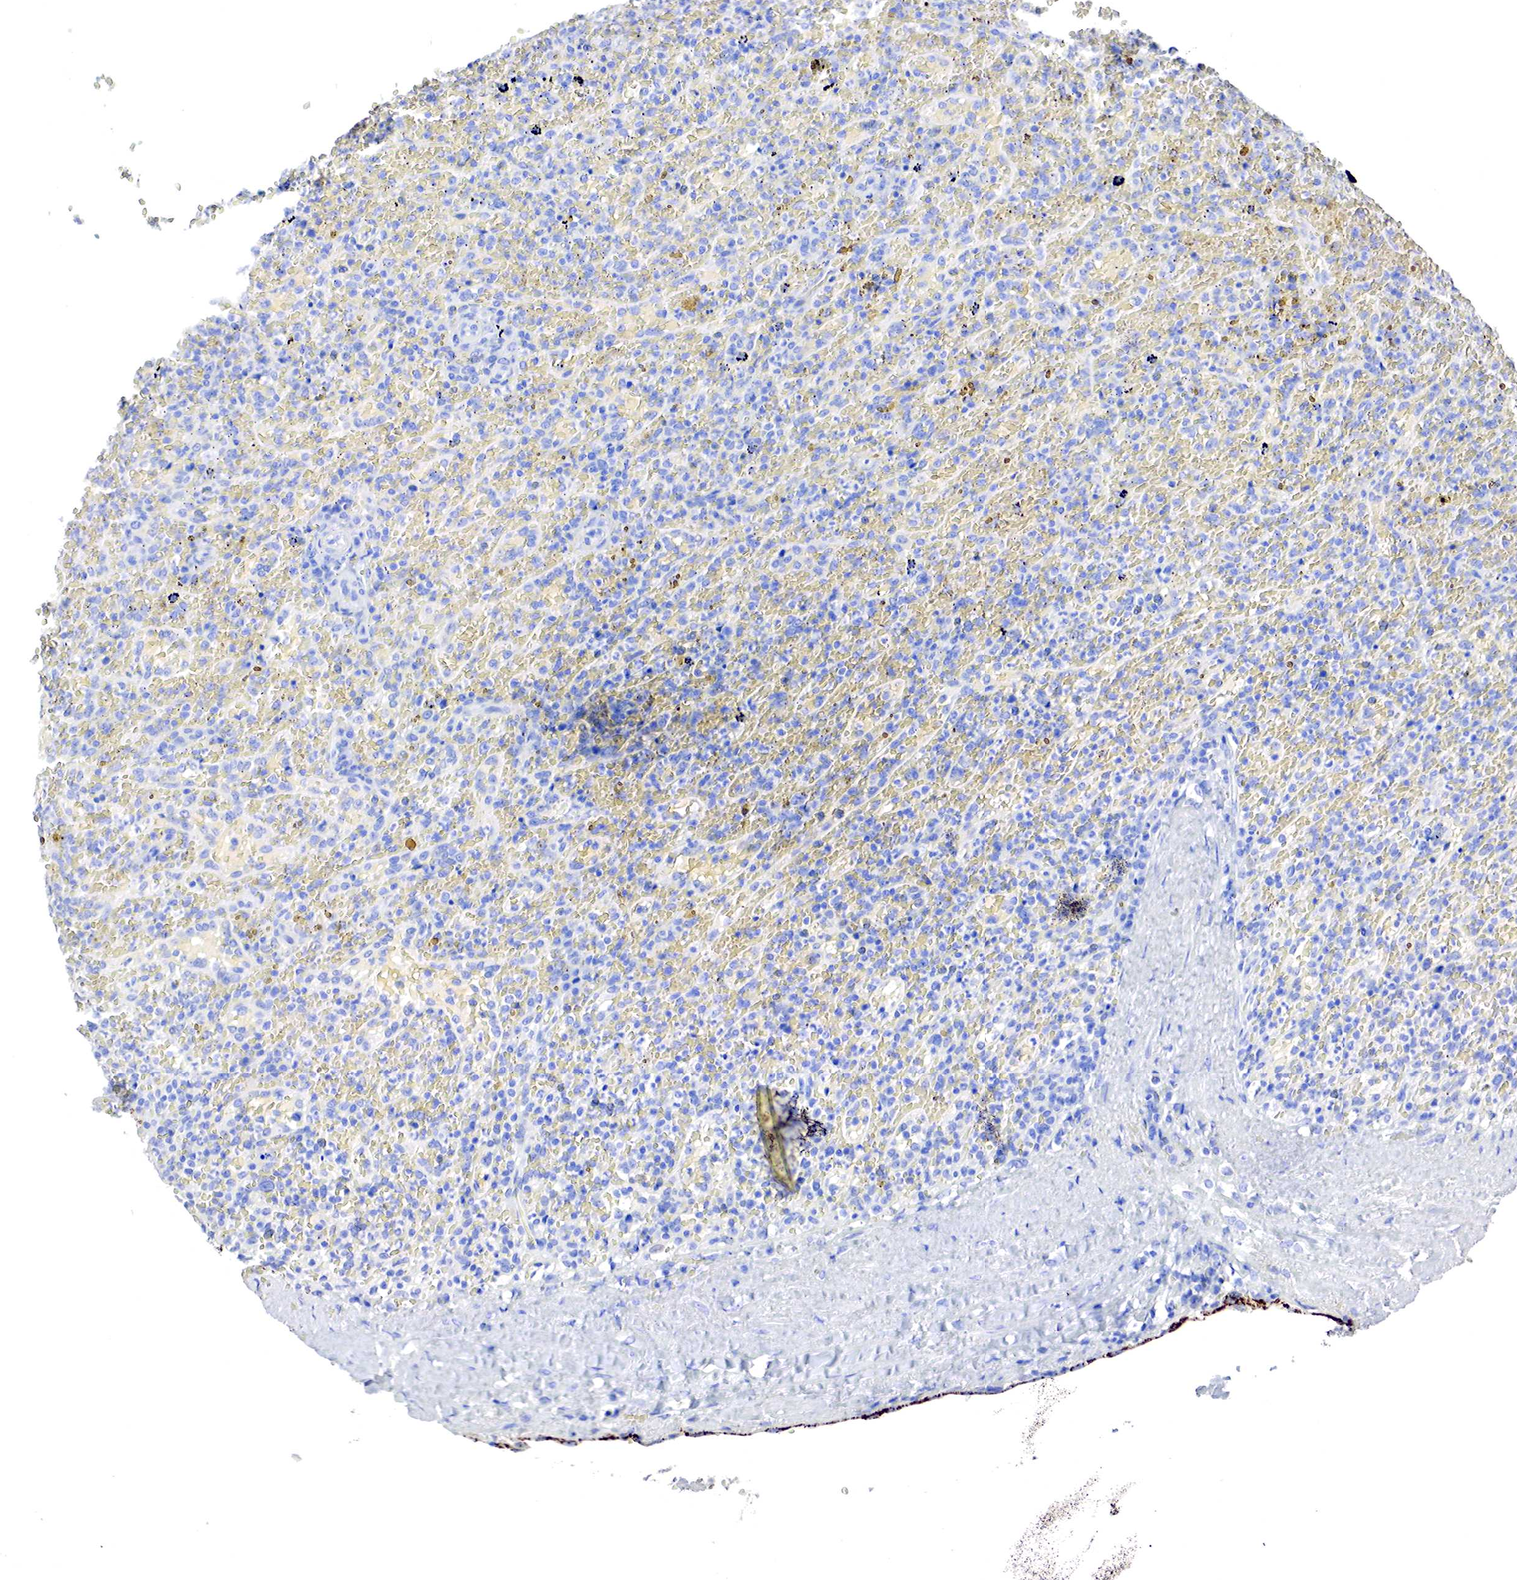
{"staining": {"intensity": "negative", "quantity": "none", "location": "none"}, "tissue": "lymphoma", "cell_type": "Tumor cells", "image_type": "cancer", "snomed": [{"axis": "morphology", "description": "Malignant lymphoma, non-Hodgkin's type, High grade"}, {"axis": "topography", "description": "Spleen"}, {"axis": "topography", "description": "Lymph node"}], "caption": "An immunohistochemistry (IHC) photomicrograph of high-grade malignant lymphoma, non-Hodgkin's type is shown. There is no staining in tumor cells of high-grade malignant lymphoma, non-Hodgkin's type.", "gene": "OTC", "patient": {"sex": "female", "age": 70}}